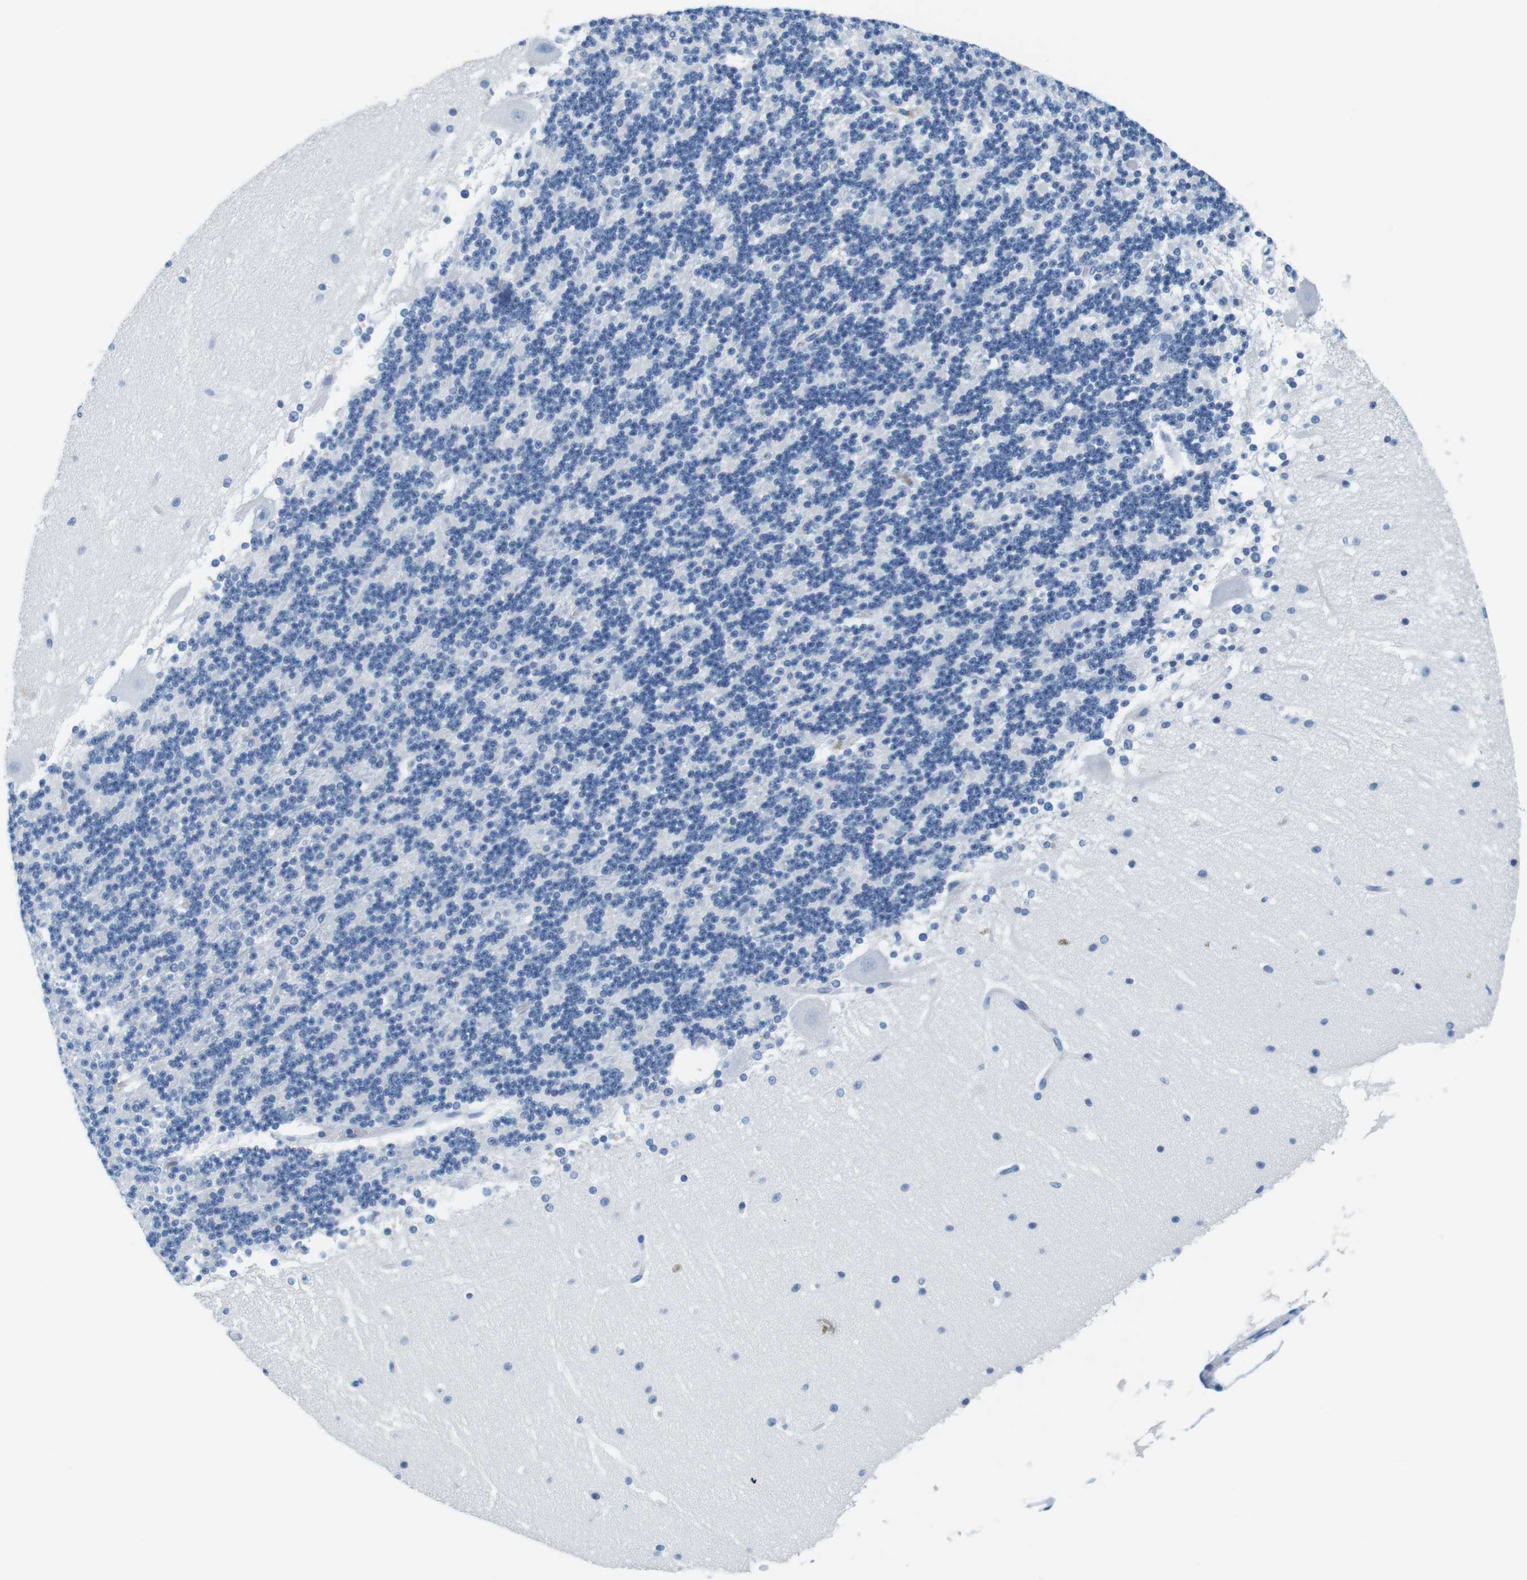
{"staining": {"intensity": "negative", "quantity": "none", "location": "none"}, "tissue": "cerebellum", "cell_type": "Cells in granular layer", "image_type": "normal", "snomed": [{"axis": "morphology", "description": "Normal tissue, NOS"}, {"axis": "topography", "description": "Cerebellum"}], "caption": "The image exhibits no significant expression in cells in granular layer of cerebellum. (Stains: DAB (3,3'-diaminobenzidine) immunohistochemistry with hematoxylin counter stain, Microscopy: brightfield microscopy at high magnification).", "gene": "CYP2C9", "patient": {"sex": "female", "age": 19}}